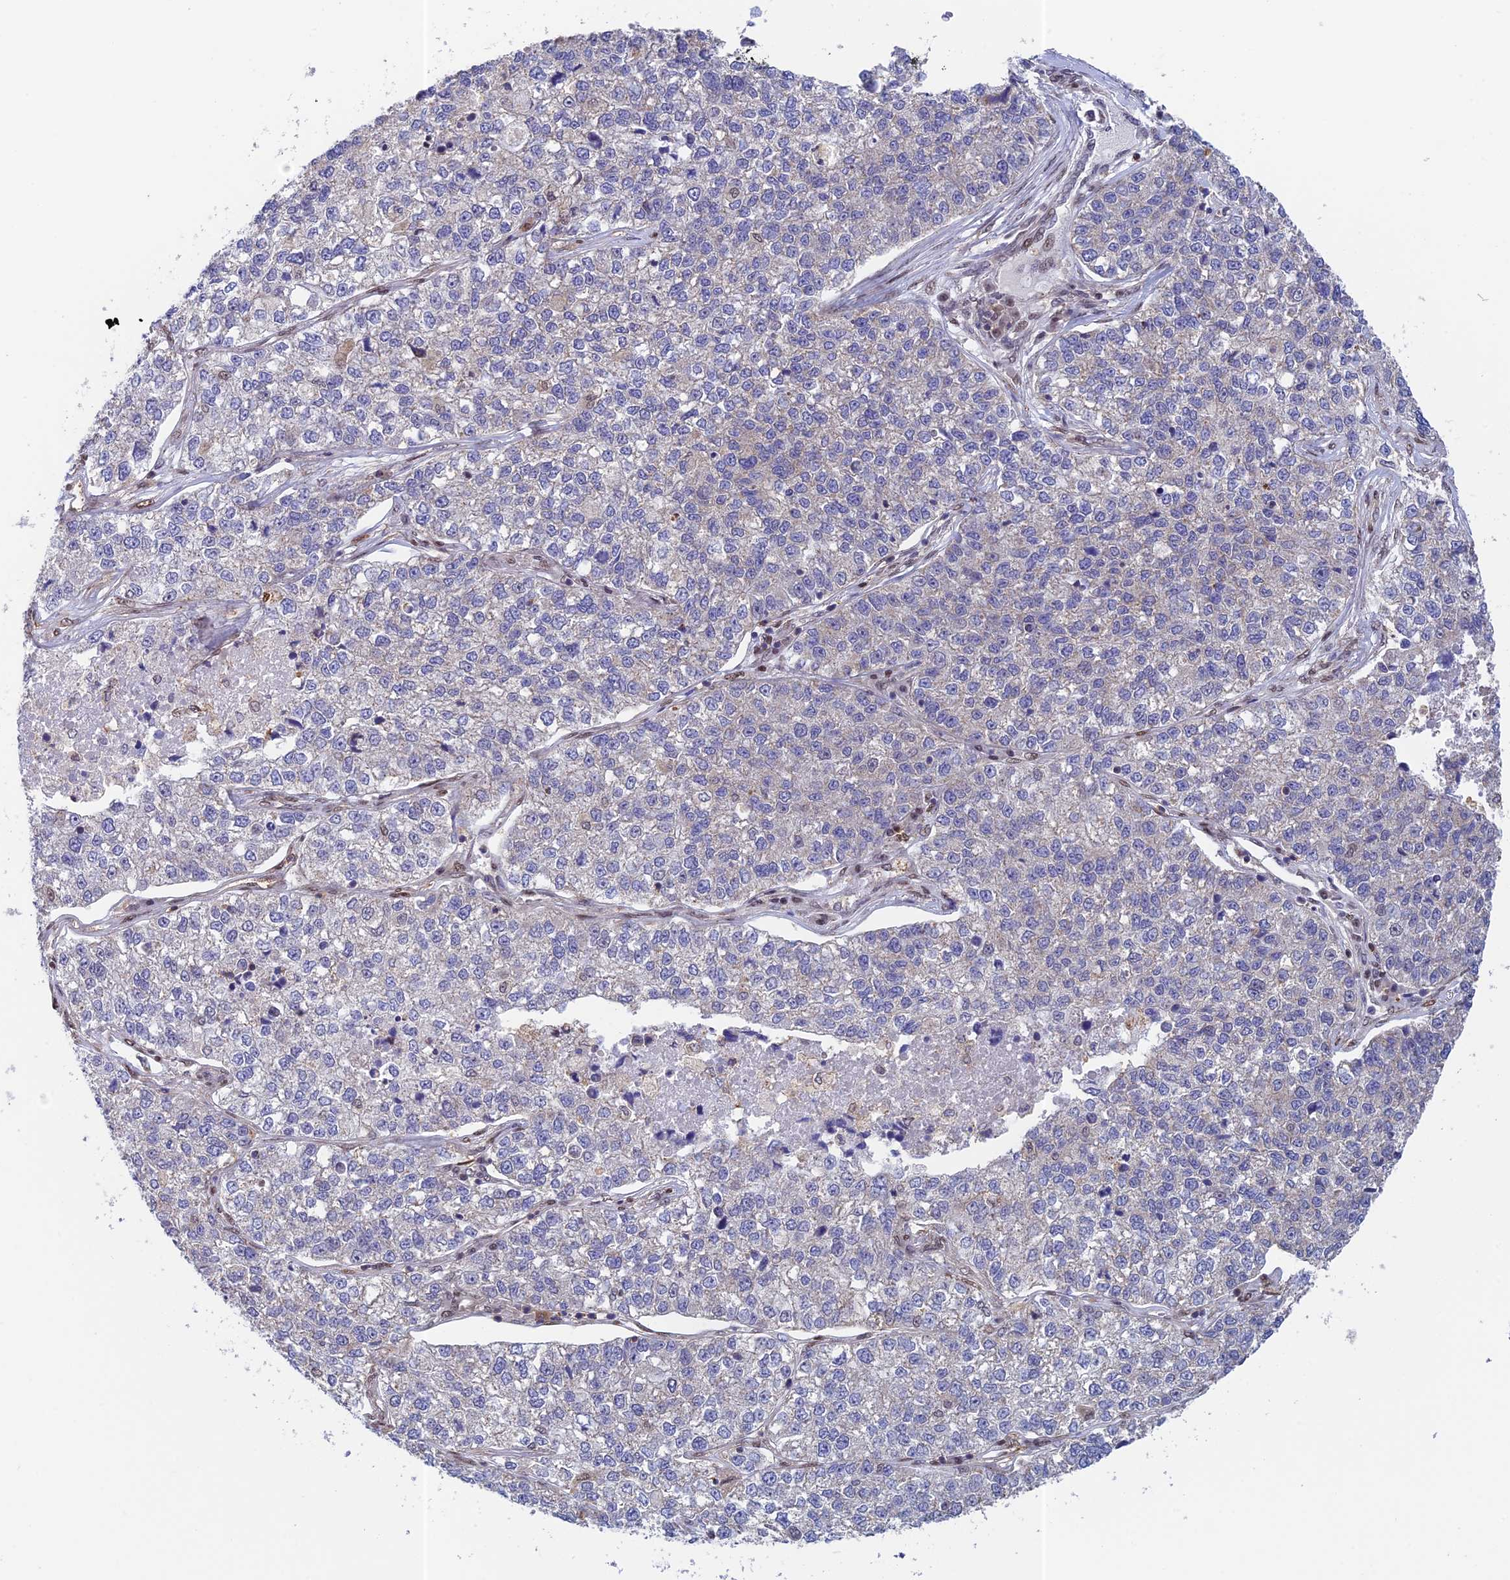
{"staining": {"intensity": "negative", "quantity": "none", "location": "none"}, "tissue": "lung cancer", "cell_type": "Tumor cells", "image_type": "cancer", "snomed": [{"axis": "morphology", "description": "Adenocarcinoma, NOS"}, {"axis": "topography", "description": "Lung"}], "caption": "Immunohistochemistry (IHC) image of neoplastic tissue: human lung cancer (adenocarcinoma) stained with DAB reveals no significant protein positivity in tumor cells.", "gene": "MRPL17", "patient": {"sex": "male", "age": 49}}